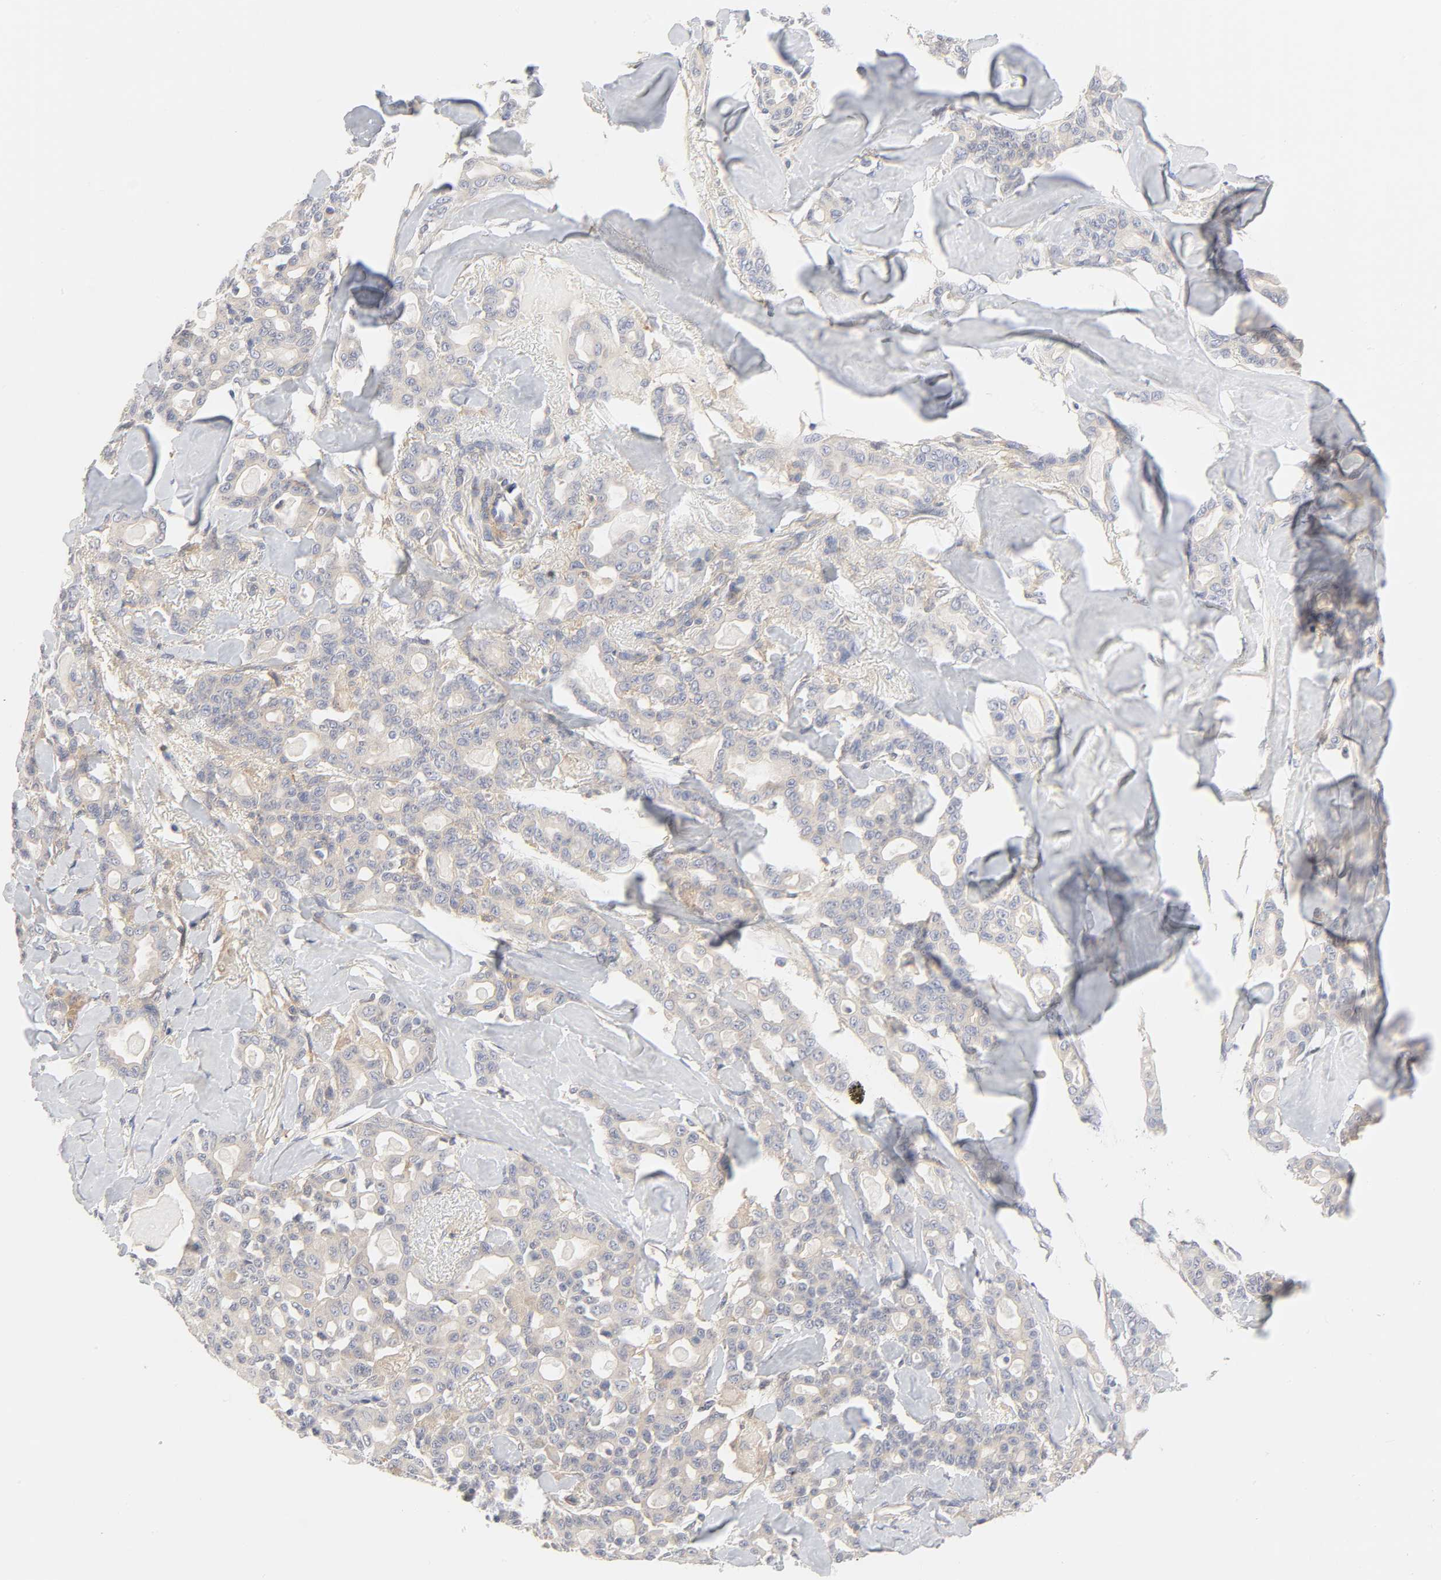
{"staining": {"intensity": "weak", "quantity": ">75%", "location": "cytoplasmic/membranous"}, "tissue": "pancreatic cancer", "cell_type": "Tumor cells", "image_type": "cancer", "snomed": [{"axis": "morphology", "description": "Adenocarcinoma, NOS"}, {"axis": "topography", "description": "Pancreas"}], "caption": "IHC image of human pancreatic cancer (adenocarcinoma) stained for a protein (brown), which demonstrates low levels of weak cytoplasmic/membranous positivity in approximately >75% of tumor cells.", "gene": "ROCK1", "patient": {"sex": "male", "age": 63}}